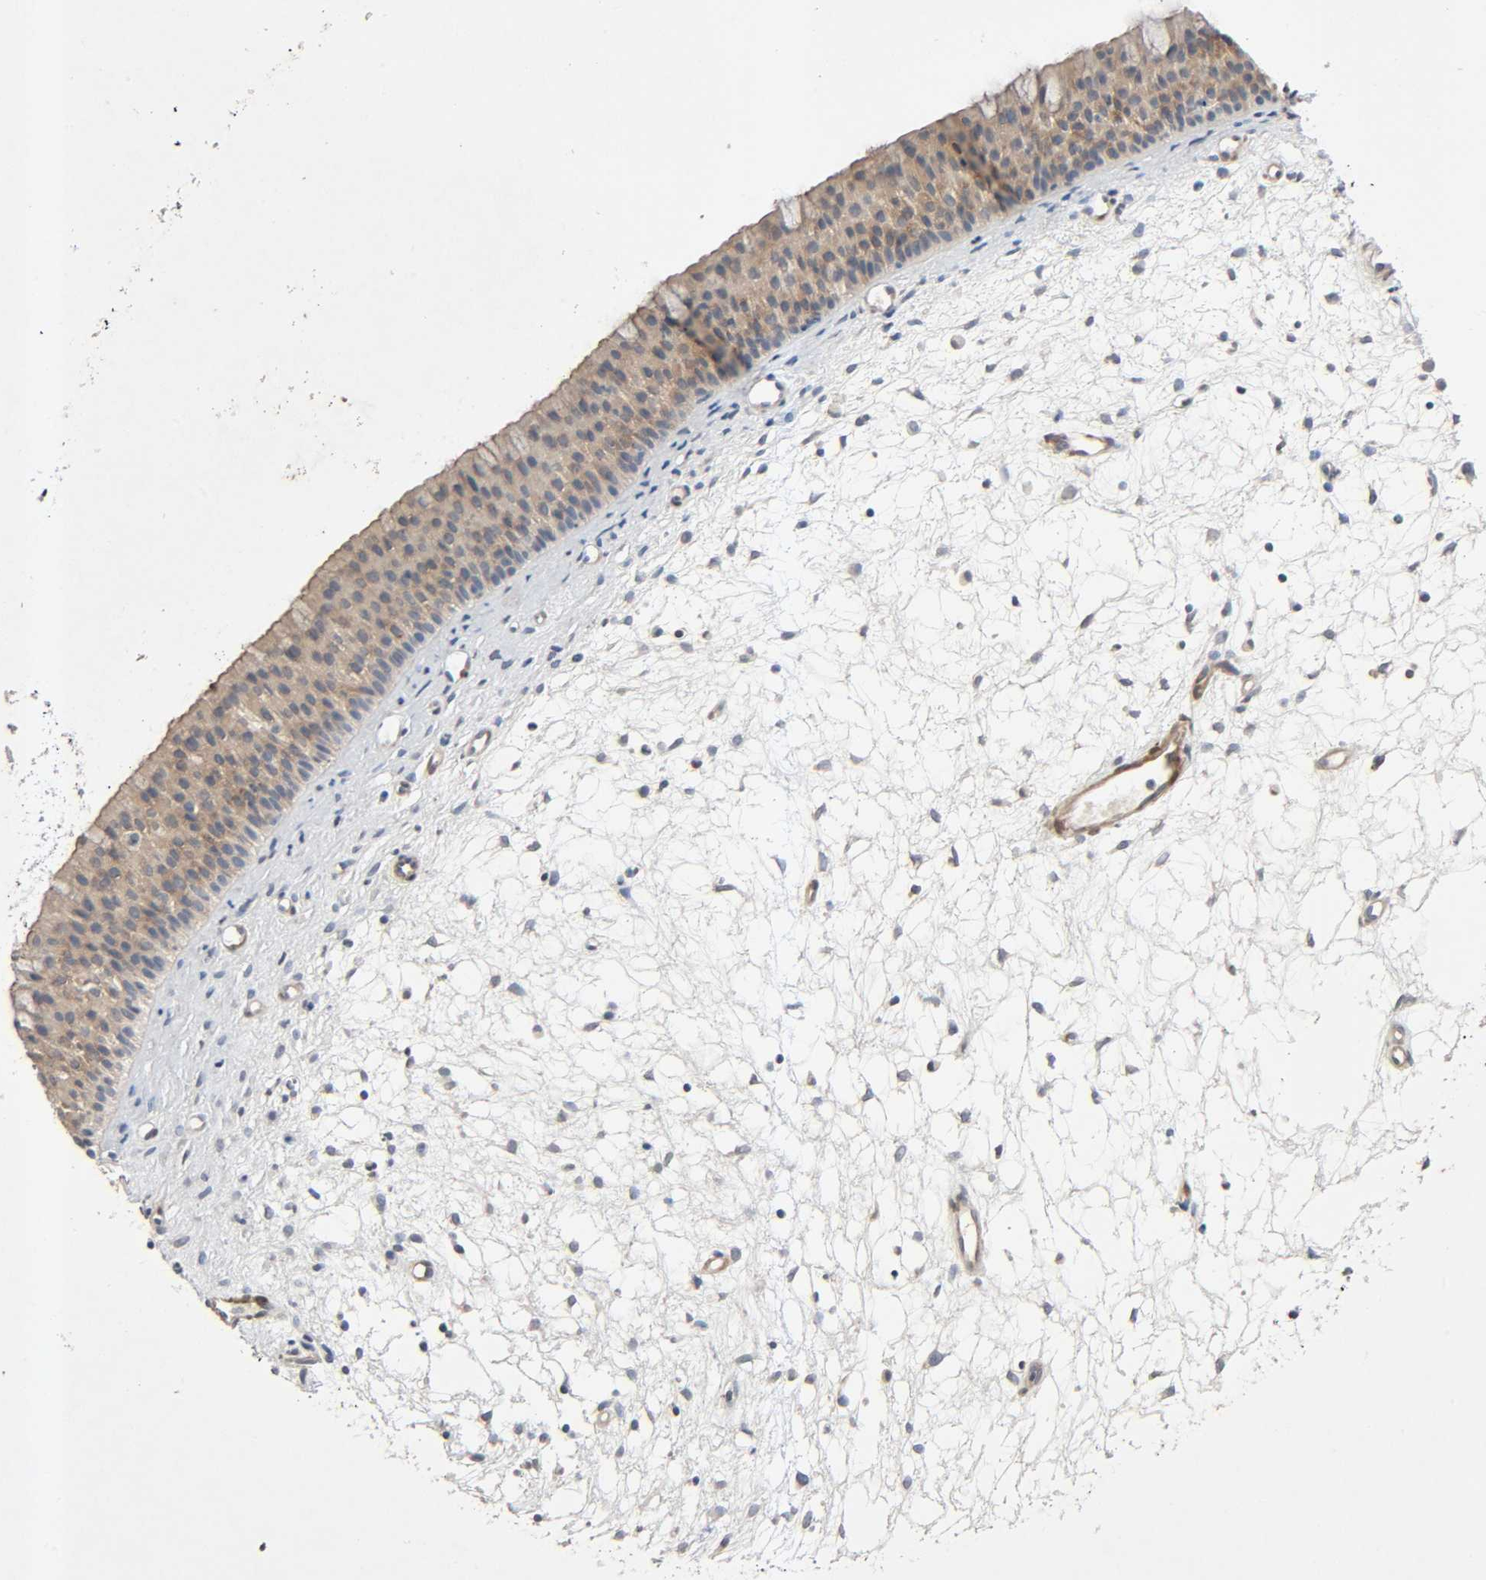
{"staining": {"intensity": "weak", "quantity": ">75%", "location": "cytoplasmic/membranous"}, "tissue": "nasopharynx", "cell_type": "Respiratory epithelial cells", "image_type": "normal", "snomed": [{"axis": "morphology", "description": "Normal tissue, NOS"}, {"axis": "topography", "description": "Nasopharynx"}], "caption": "Immunohistochemistry (IHC) photomicrograph of unremarkable nasopharynx: human nasopharynx stained using IHC shows low levels of weak protein expression localized specifically in the cytoplasmic/membranous of respiratory epithelial cells, appearing as a cytoplasmic/membranous brown color.", "gene": "PTK2", "patient": {"sex": "female", "age": 54}}